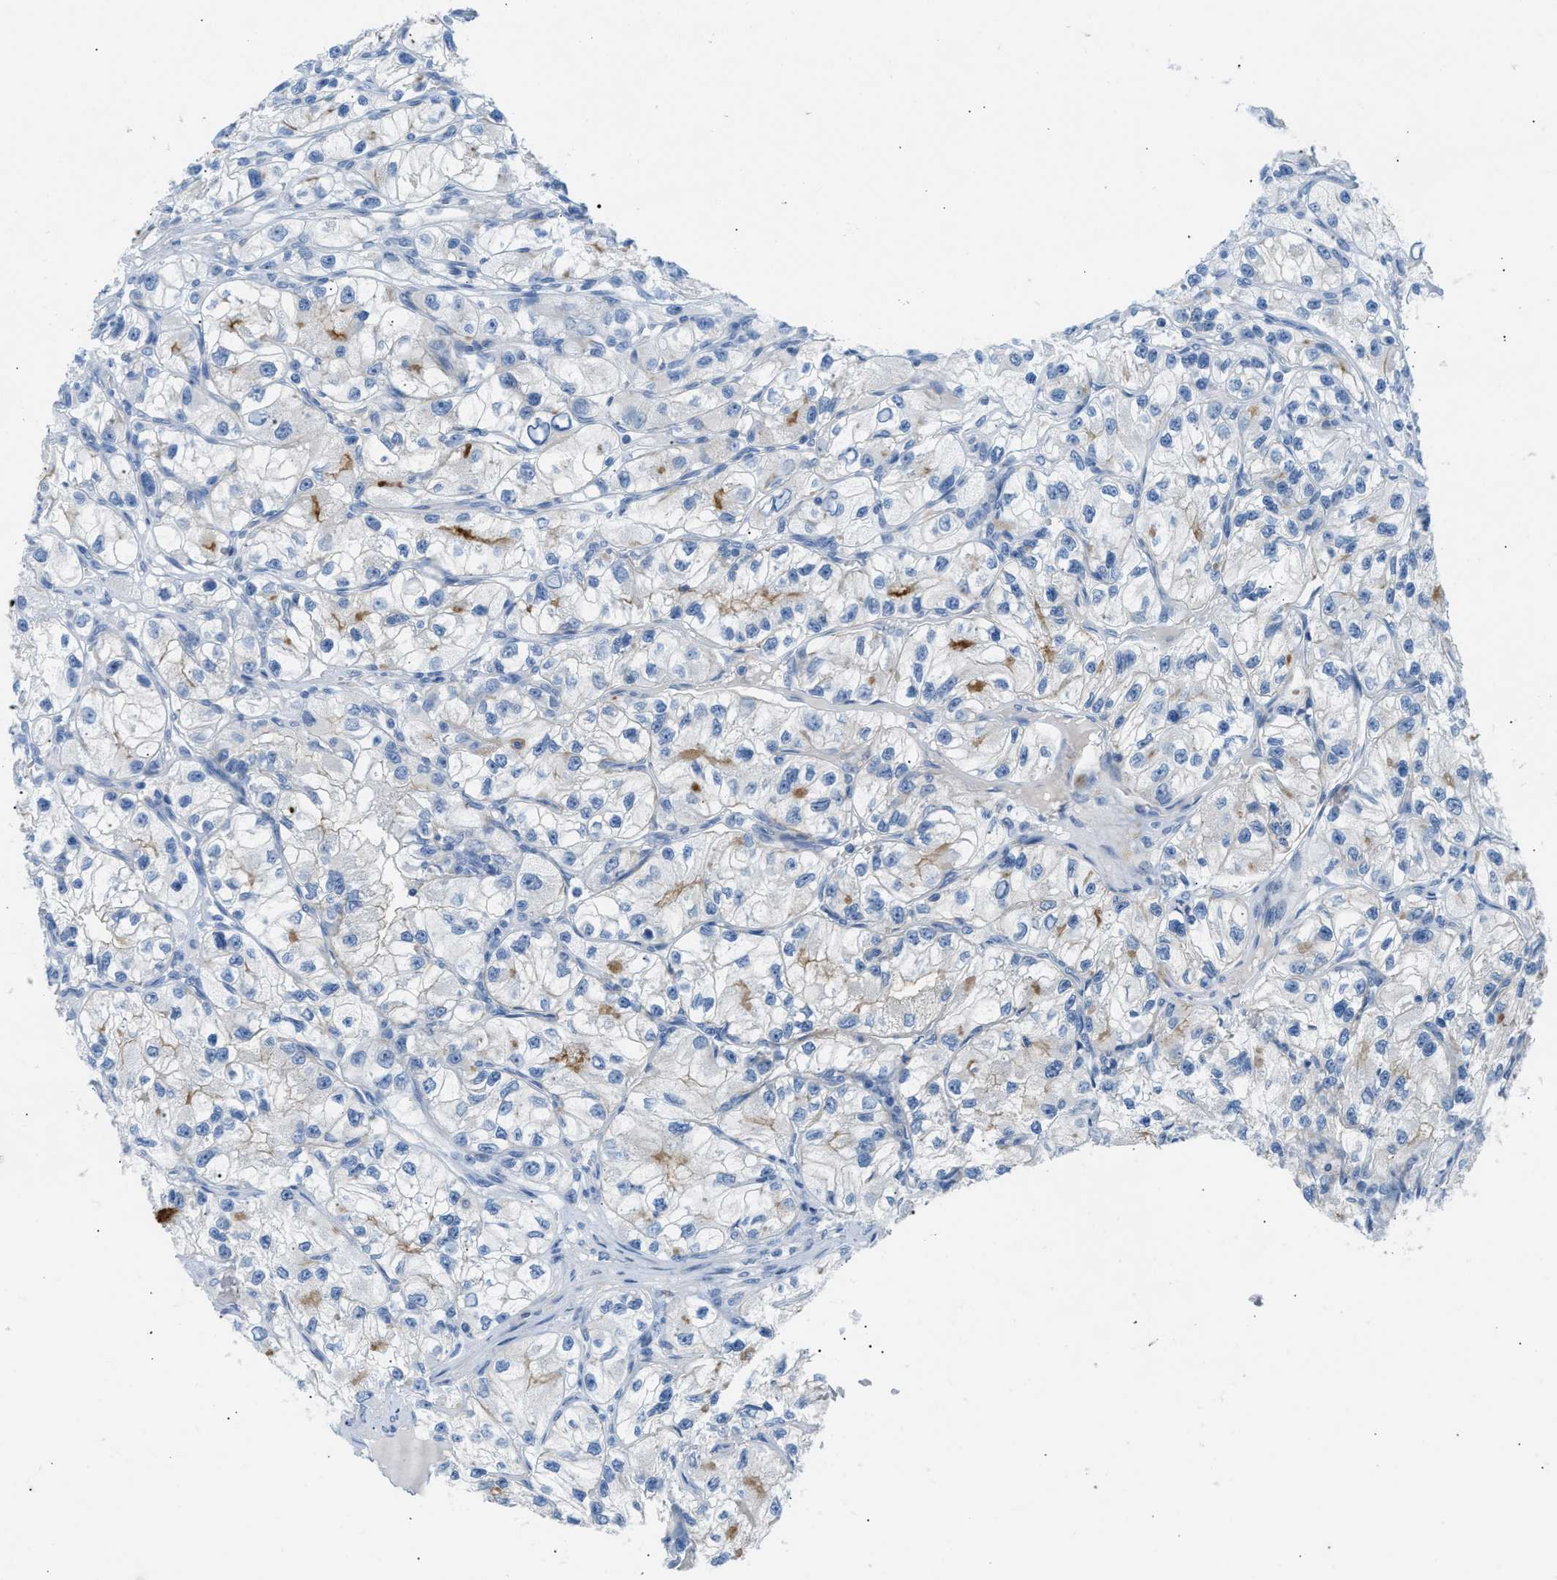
{"staining": {"intensity": "moderate", "quantity": "<25%", "location": "cytoplasmic/membranous"}, "tissue": "renal cancer", "cell_type": "Tumor cells", "image_type": "cancer", "snomed": [{"axis": "morphology", "description": "Adenocarcinoma, NOS"}, {"axis": "topography", "description": "Kidney"}], "caption": "Human renal cancer stained for a protein (brown) shows moderate cytoplasmic/membranous positive expression in about <25% of tumor cells.", "gene": "ERBB2", "patient": {"sex": "female", "age": 57}}